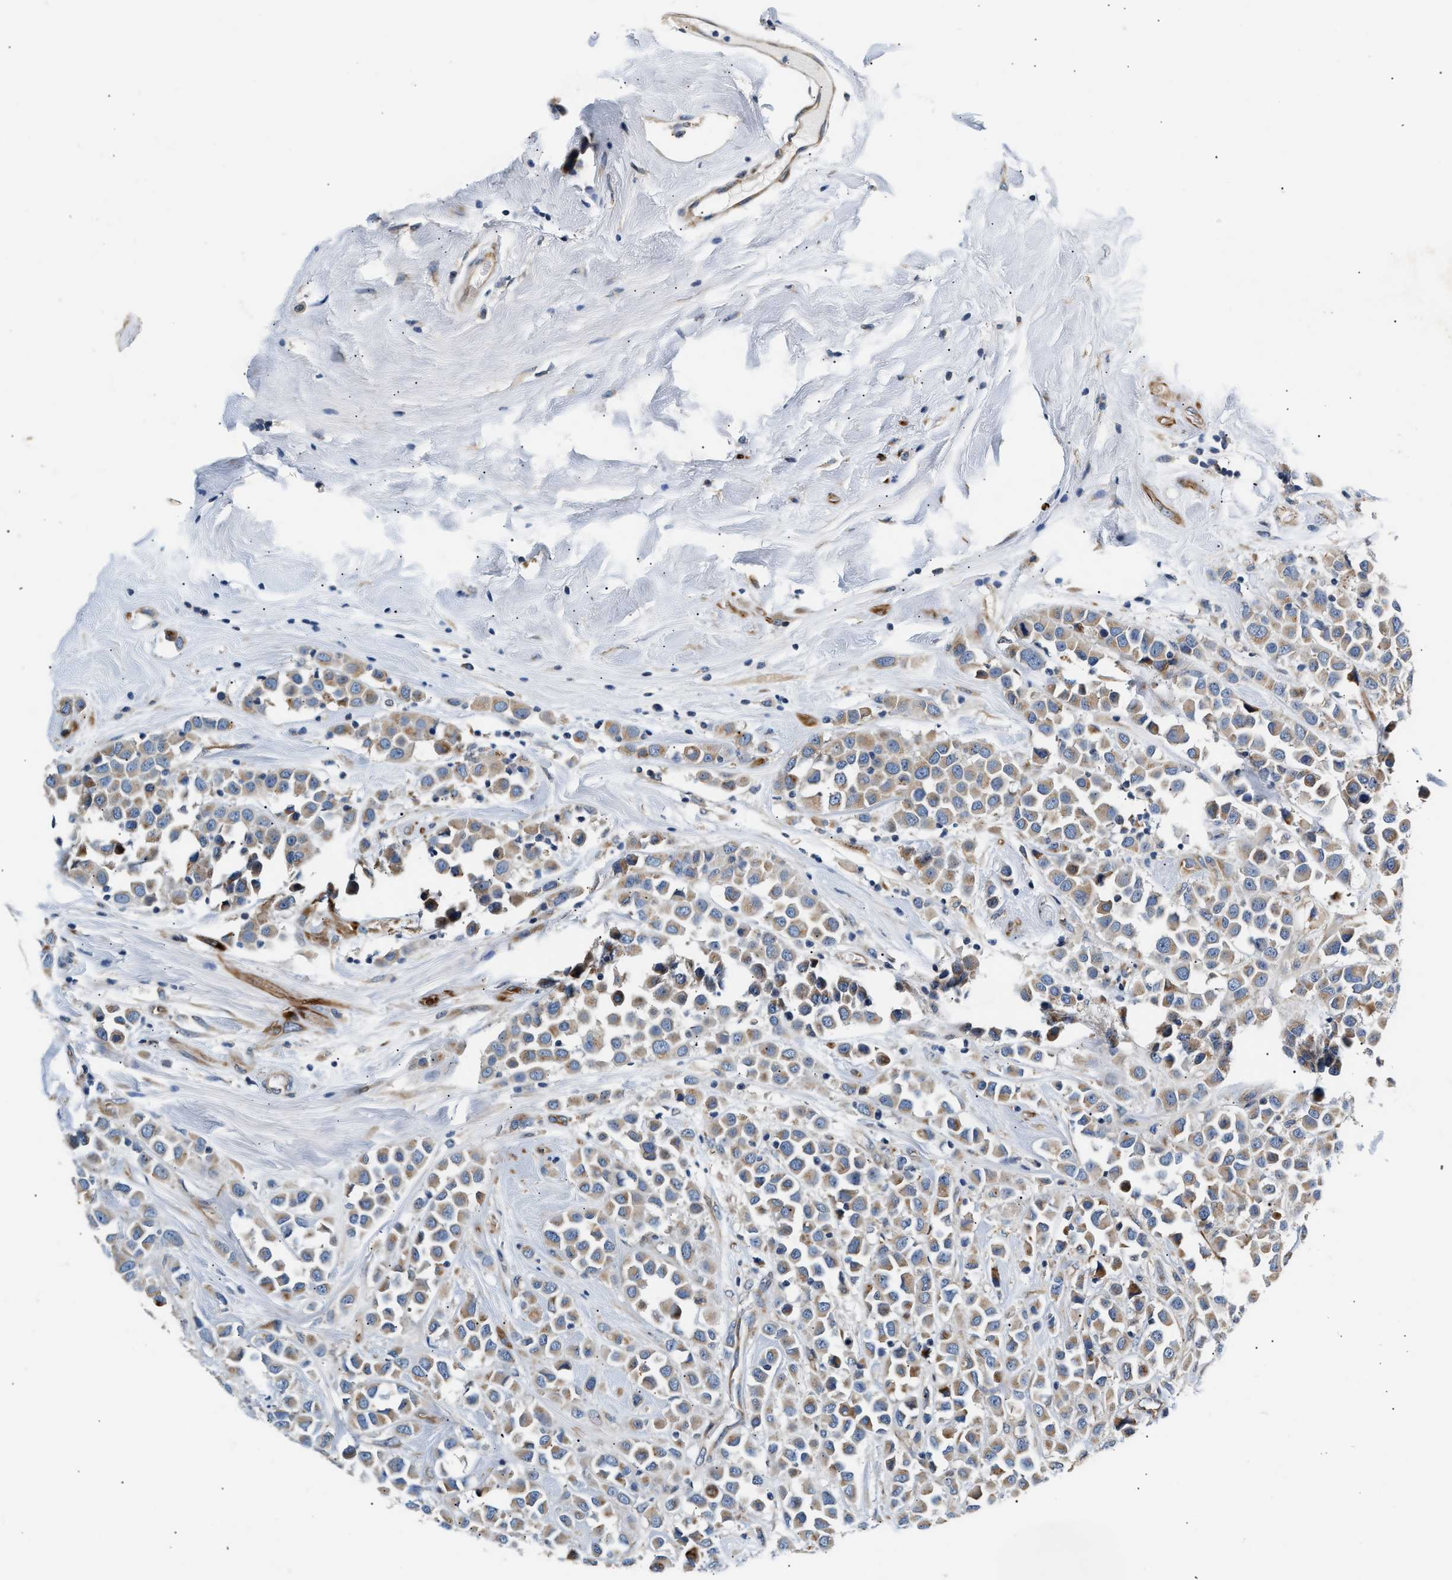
{"staining": {"intensity": "weak", "quantity": ">75%", "location": "cytoplasmic/membranous"}, "tissue": "breast cancer", "cell_type": "Tumor cells", "image_type": "cancer", "snomed": [{"axis": "morphology", "description": "Duct carcinoma"}, {"axis": "topography", "description": "Breast"}], "caption": "Tumor cells display low levels of weak cytoplasmic/membranous staining in approximately >75% of cells in human infiltrating ductal carcinoma (breast). The staining is performed using DAB brown chromogen to label protein expression. The nuclei are counter-stained blue using hematoxylin.", "gene": "IFT74", "patient": {"sex": "female", "age": 61}}